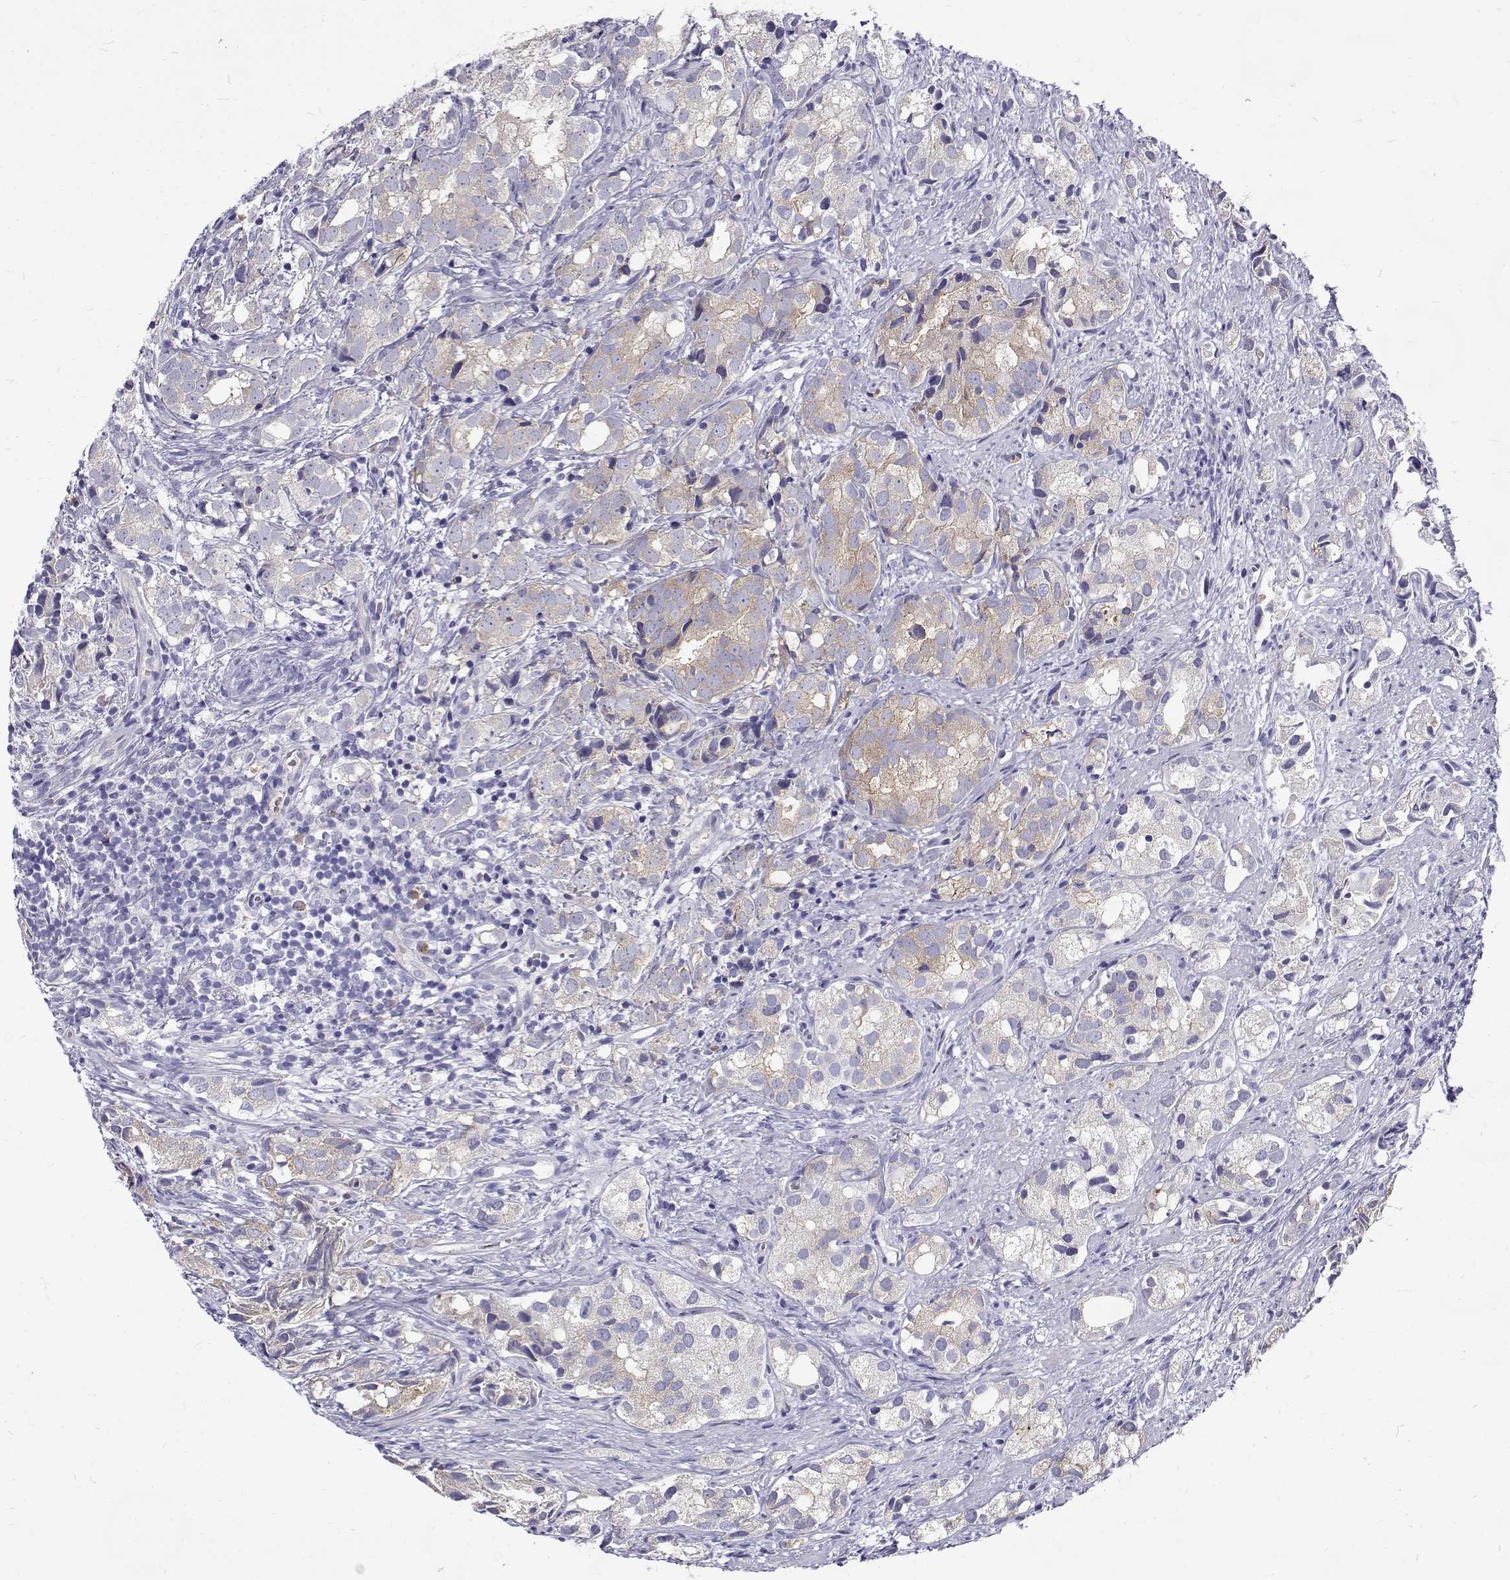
{"staining": {"intensity": "weak", "quantity": "<25%", "location": "cytoplasmic/membranous"}, "tissue": "prostate cancer", "cell_type": "Tumor cells", "image_type": "cancer", "snomed": [{"axis": "morphology", "description": "Adenocarcinoma, High grade"}, {"axis": "topography", "description": "Prostate"}], "caption": "Prostate cancer (adenocarcinoma (high-grade)) was stained to show a protein in brown. There is no significant expression in tumor cells.", "gene": "IGSF1", "patient": {"sex": "male", "age": 82}}